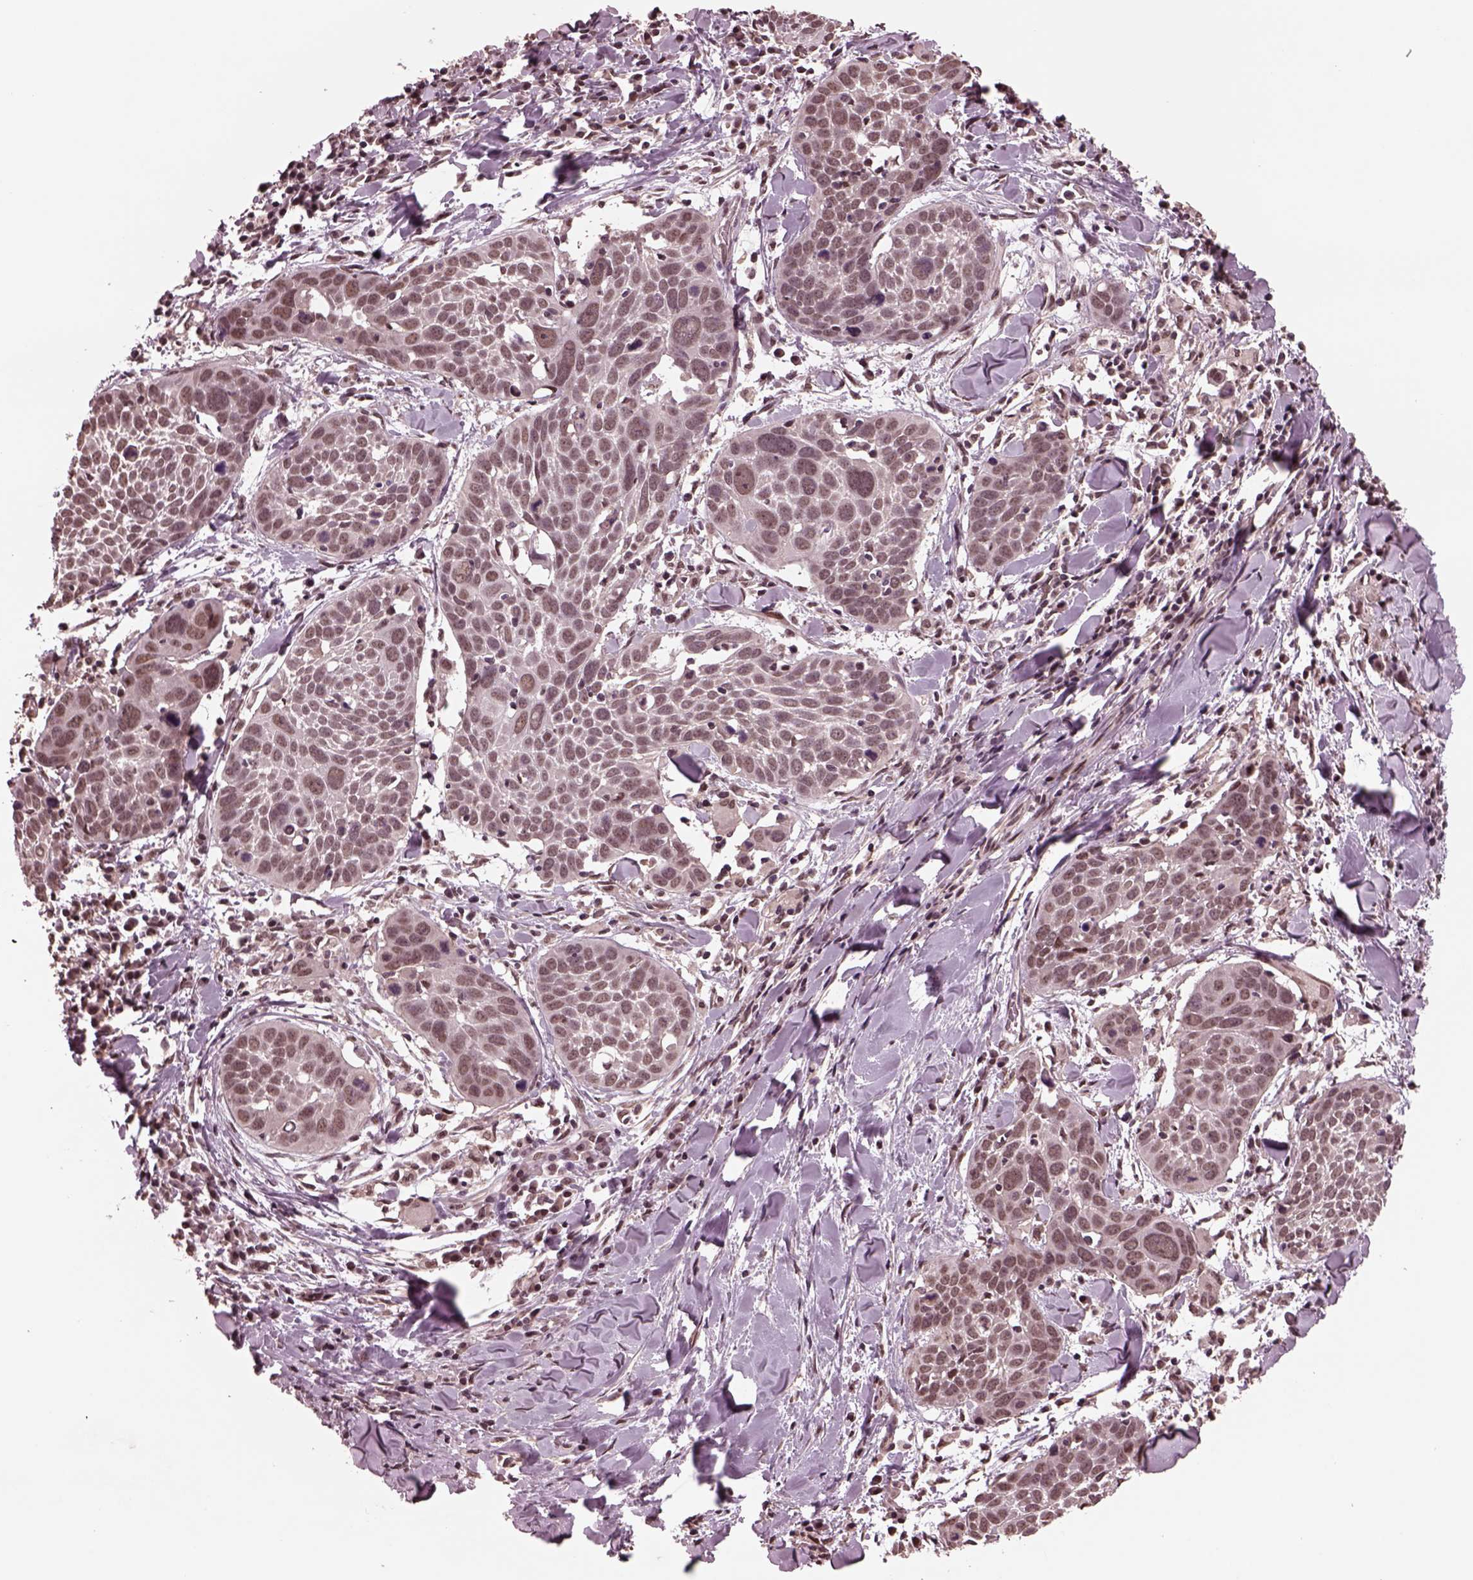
{"staining": {"intensity": "weak", "quantity": "25%-75%", "location": "nuclear"}, "tissue": "lung cancer", "cell_type": "Tumor cells", "image_type": "cancer", "snomed": [{"axis": "morphology", "description": "Squamous cell carcinoma, NOS"}, {"axis": "topography", "description": "Lung"}], "caption": "A high-resolution image shows immunohistochemistry staining of lung cancer, which reveals weak nuclear positivity in approximately 25%-75% of tumor cells.", "gene": "NAP1L5", "patient": {"sex": "male", "age": 57}}